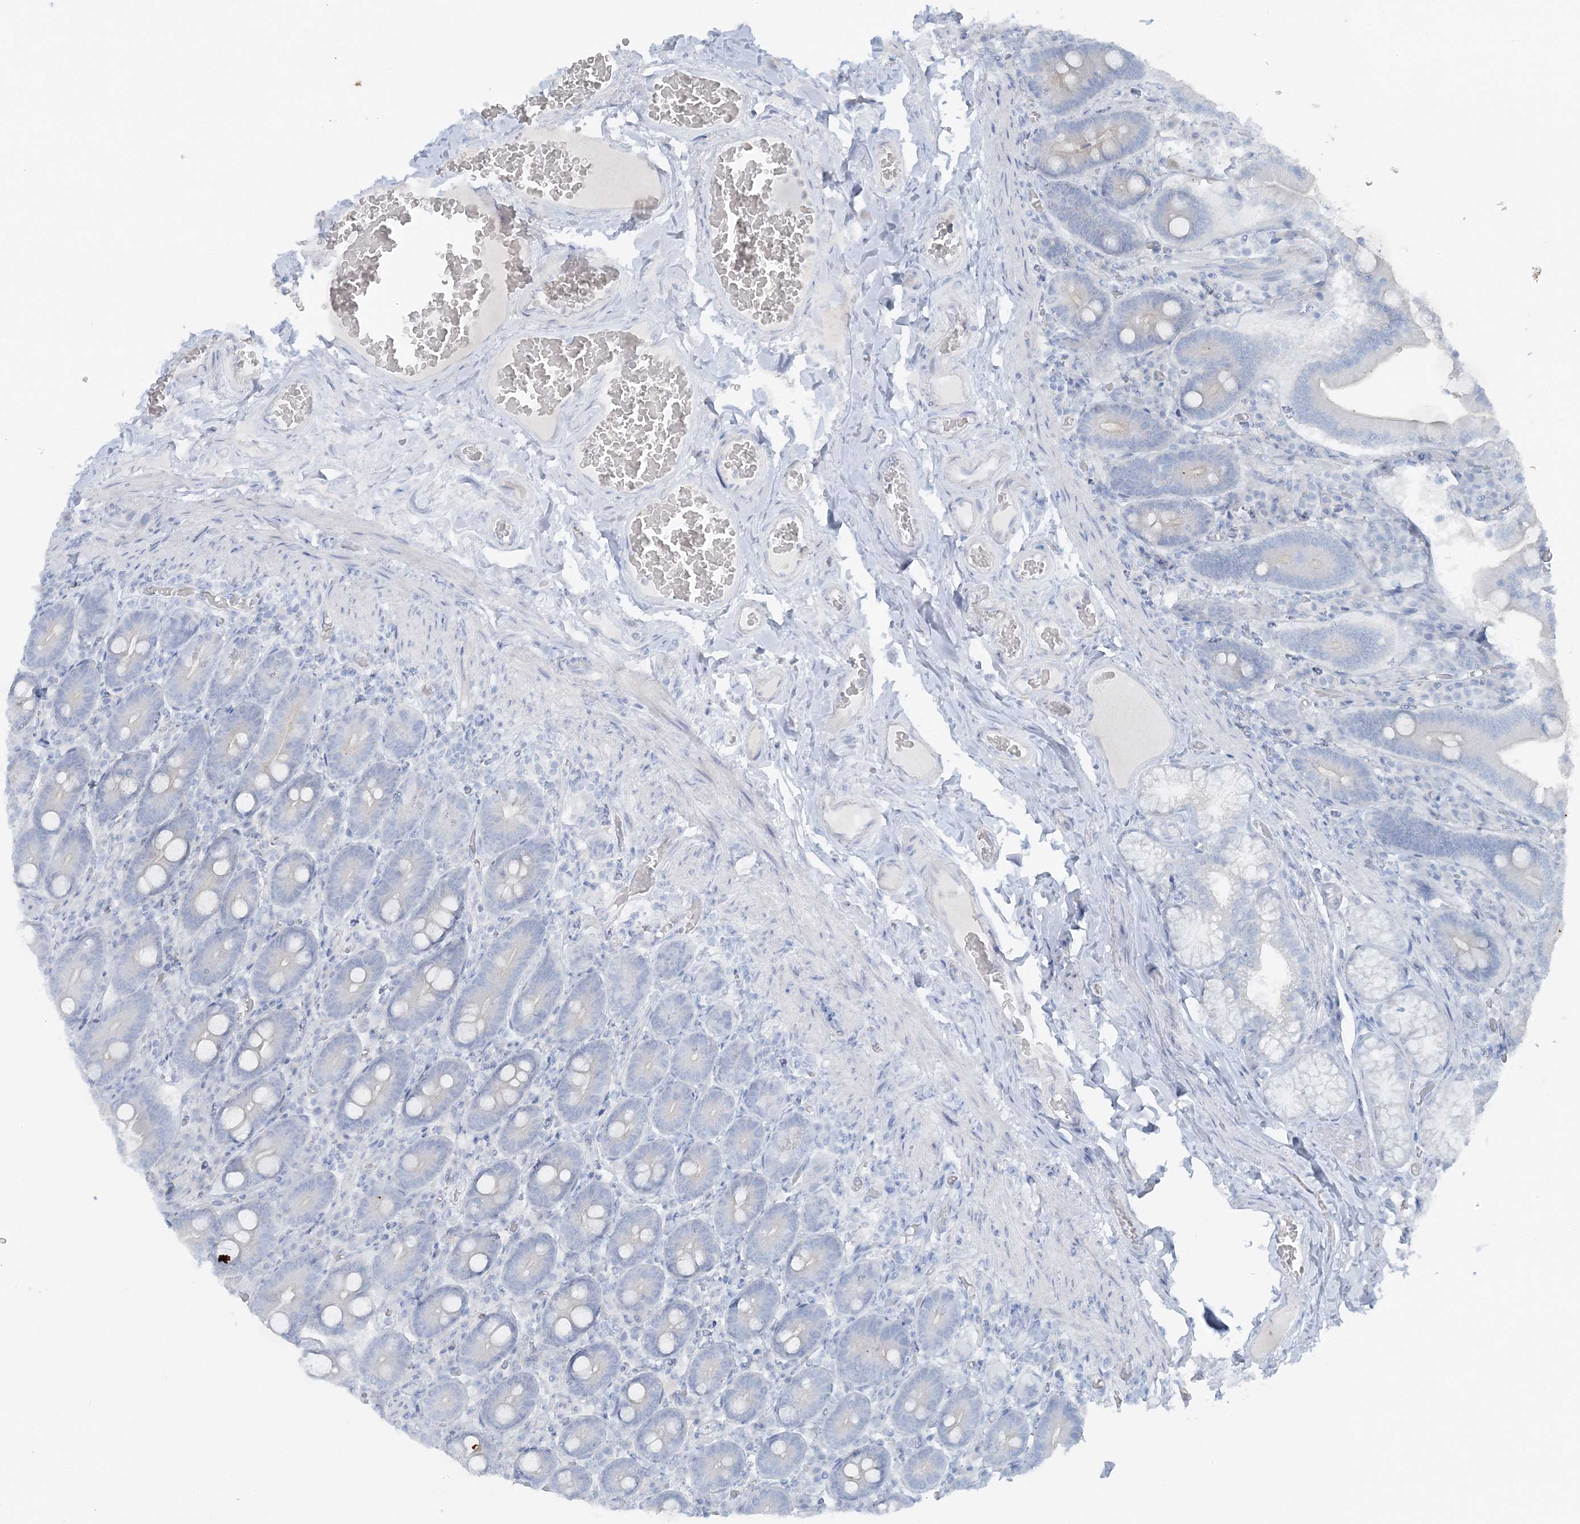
{"staining": {"intensity": "negative", "quantity": "none", "location": "none"}, "tissue": "duodenum", "cell_type": "Glandular cells", "image_type": "normal", "snomed": [{"axis": "morphology", "description": "Normal tissue, NOS"}, {"axis": "topography", "description": "Duodenum"}], "caption": "IHC histopathology image of benign duodenum: duodenum stained with DAB (3,3'-diaminobenzidine) reveals no significant protein positivity in glandular cells. (DAB (3,3'-diaminobenzidine) immunohistochemistry (IHC) visualized using brightfield microscopy, high magnification).", "gene": "ATP11A", "patient": {"sex": "female", "age": 62}}